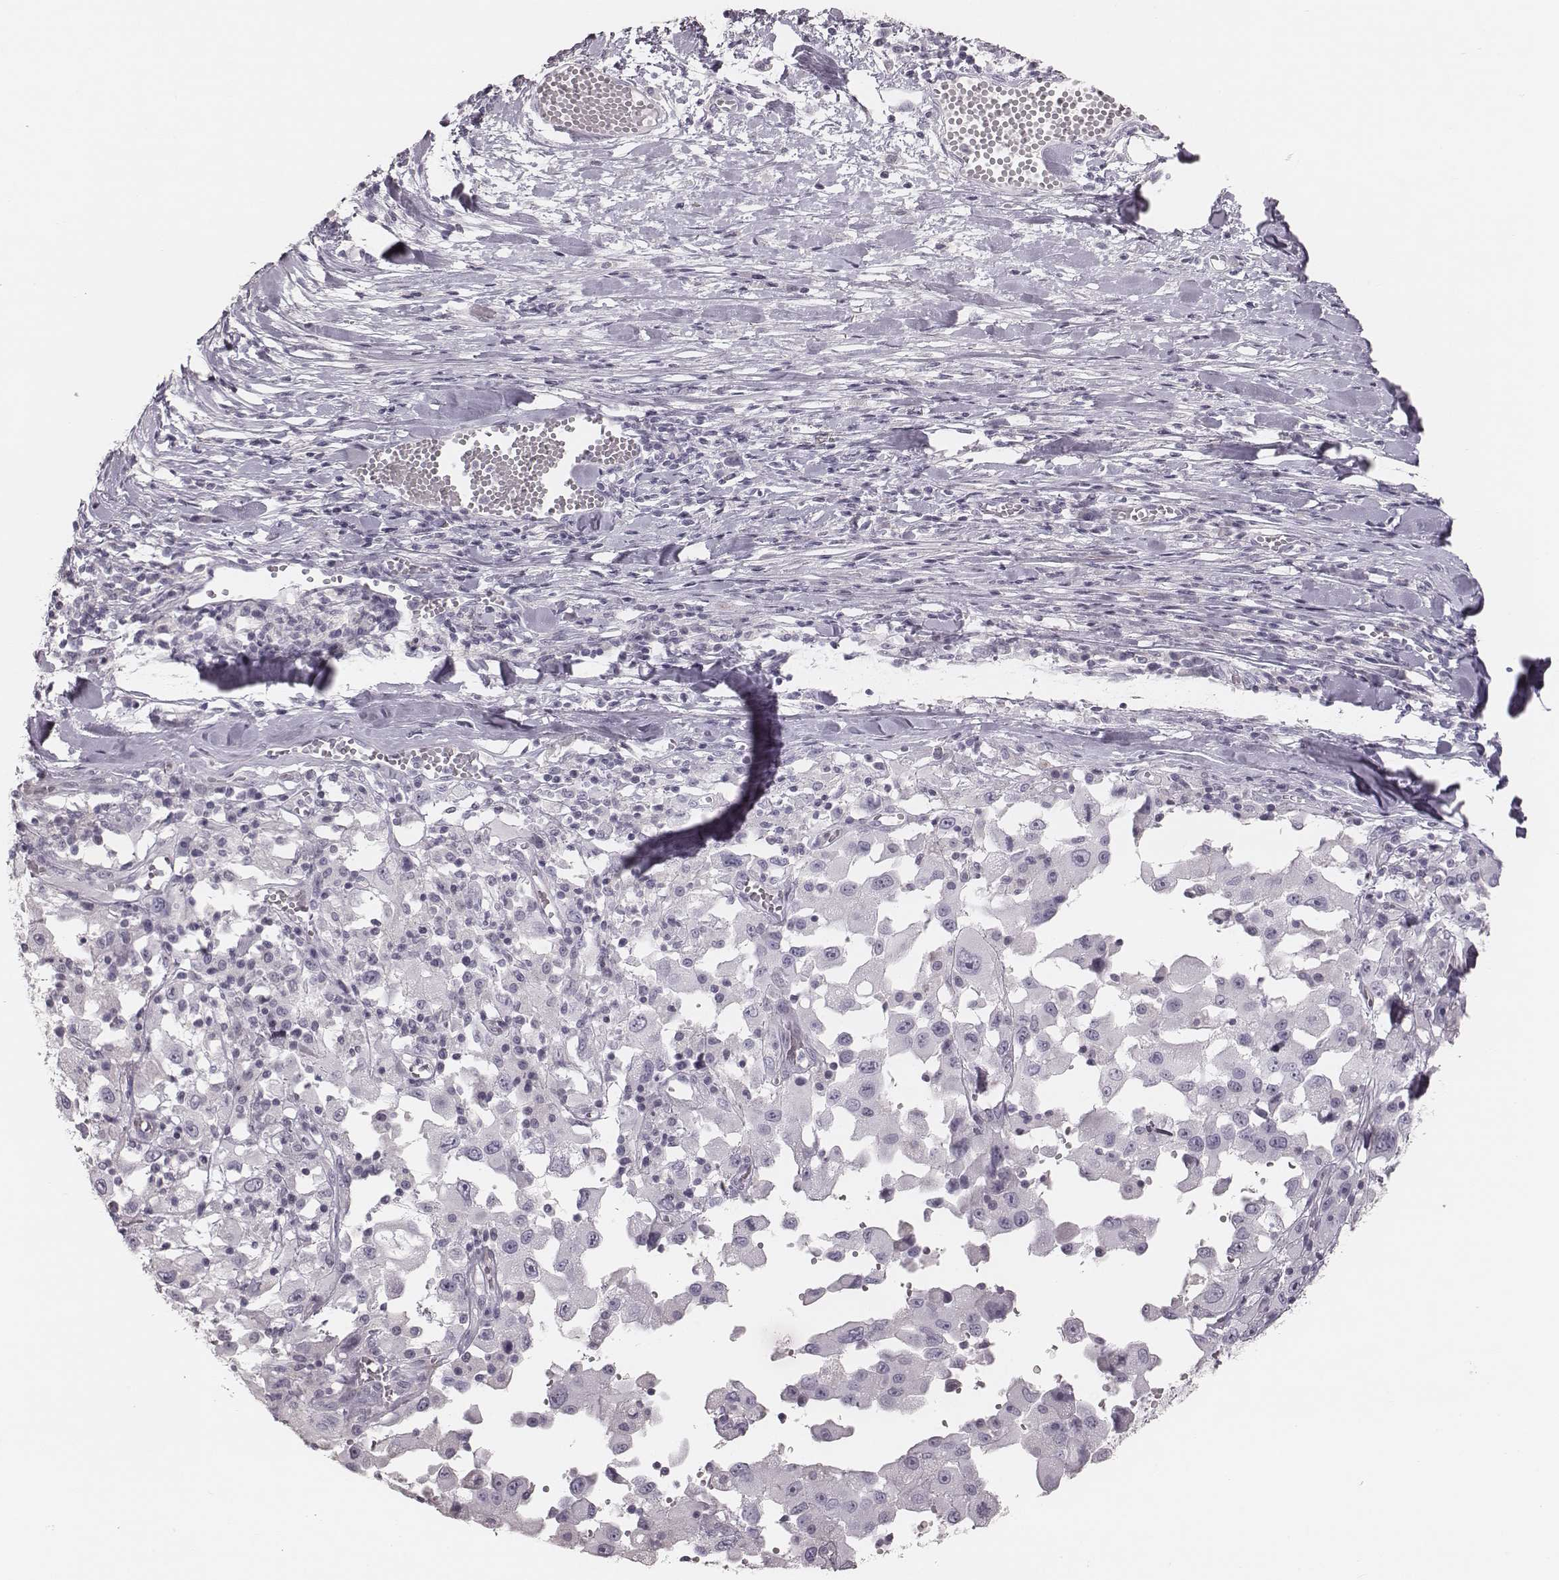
{"staining": {"intensity": "negative", "quantity": "none", "location": "none"}, "tissue": "melanoma", "cell_type": "Tumor cells", "image_type": "cancer", "snomed": [{"axis": "morphology", "description": "Malignant melanoma, Metastatic site"}, {"axis": "topography", "description": "Lymph node"}], "caption": "Immunohistochemical staining of human malignant melanoma (metastatic site) reveals no significant staining in tumor cells.", "gene": "SPA17", "patient": {"sex": "male", "age": 50}}